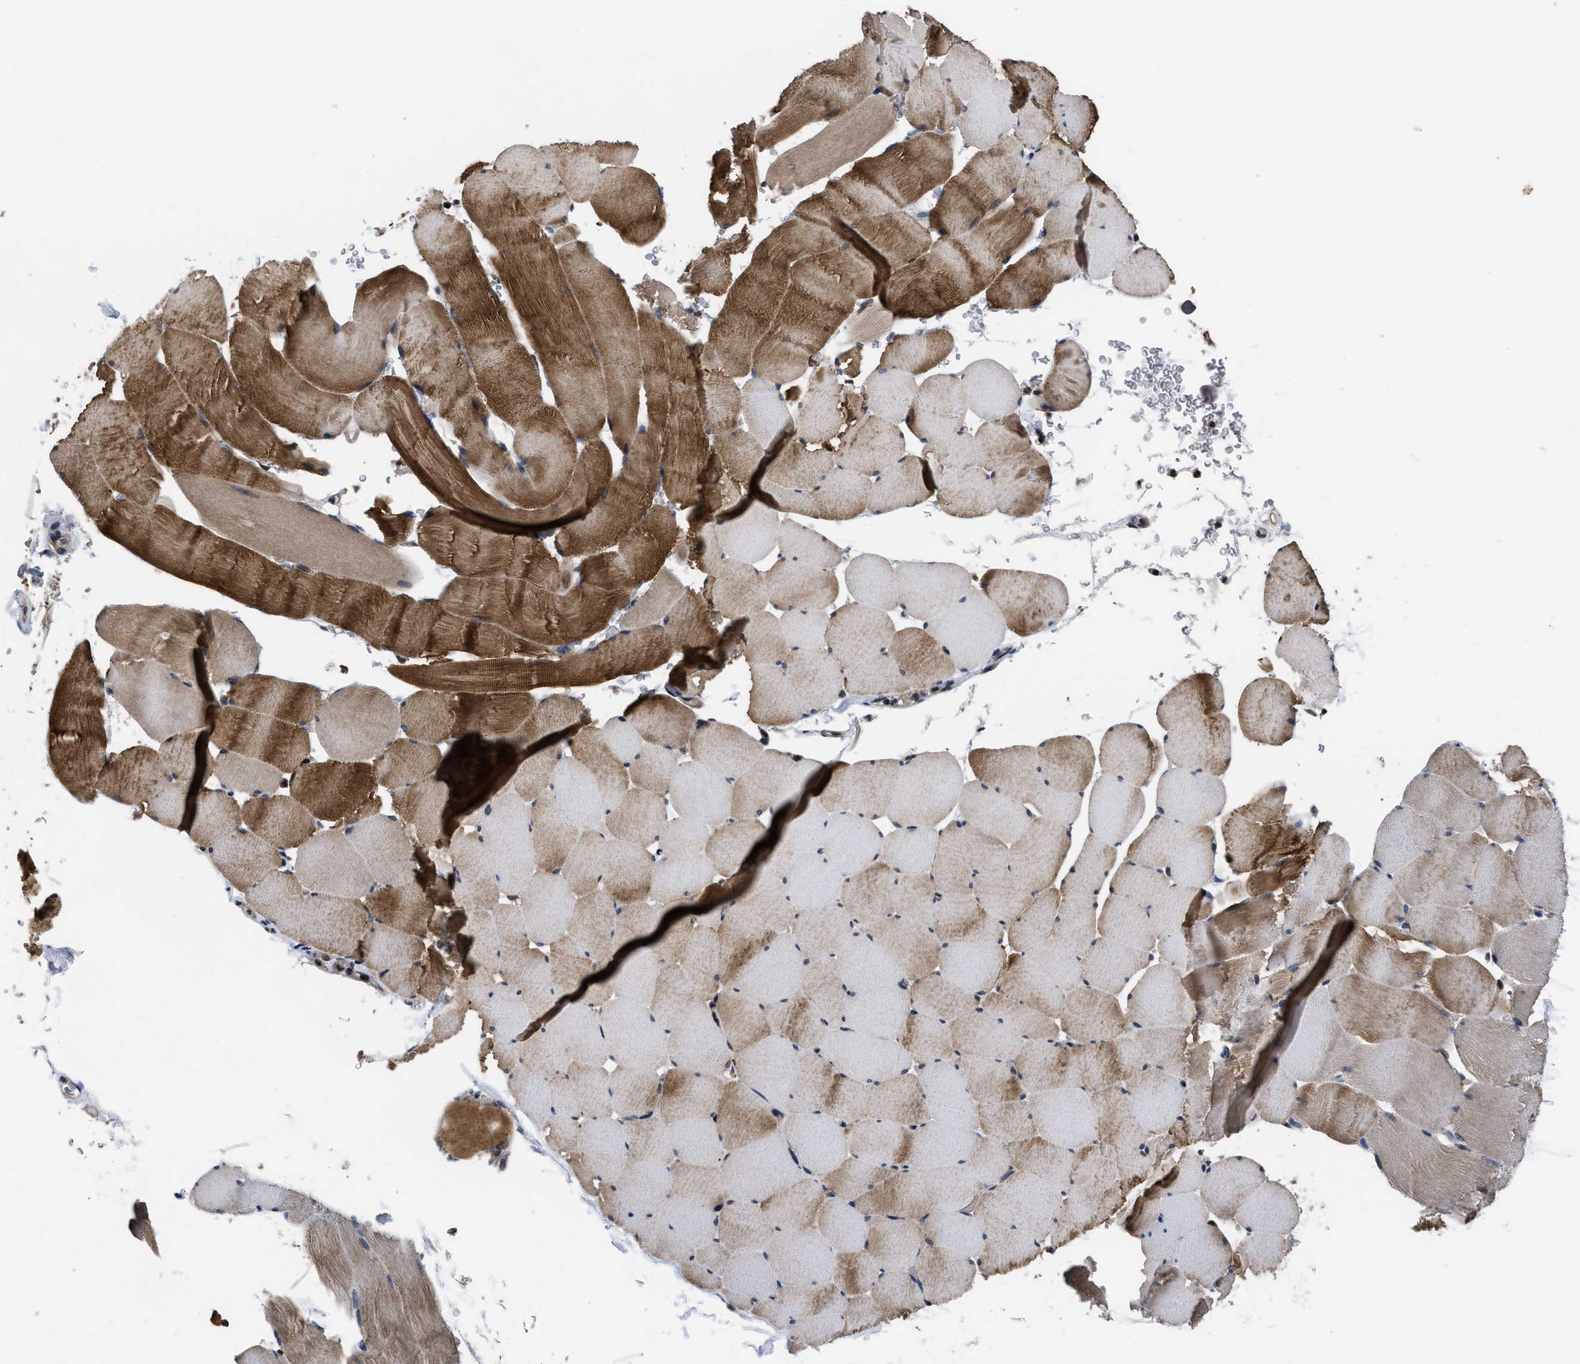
{"staining": {"intensity": "strong", "quantity": "25%-75%", "location": "cytoplasmic/membranous"}, "tissue": "skeletal muscle", "cell_type": "Myocytes", "image_type": "normal", "snomed": [{"axis": "morphology", "description": "Normal tissue, NOS"}, {"axis": "topography", "description": "Skeletal muscle"}], "caption": "Protein expression analysis of unremarkable skeletal muscle demonstrates strong cytoplasmic/membranous staining in approximately 25%-75% of myocytes.", "gene": "DNAJC14", "patient": {"sex": "male", "age": 62}}